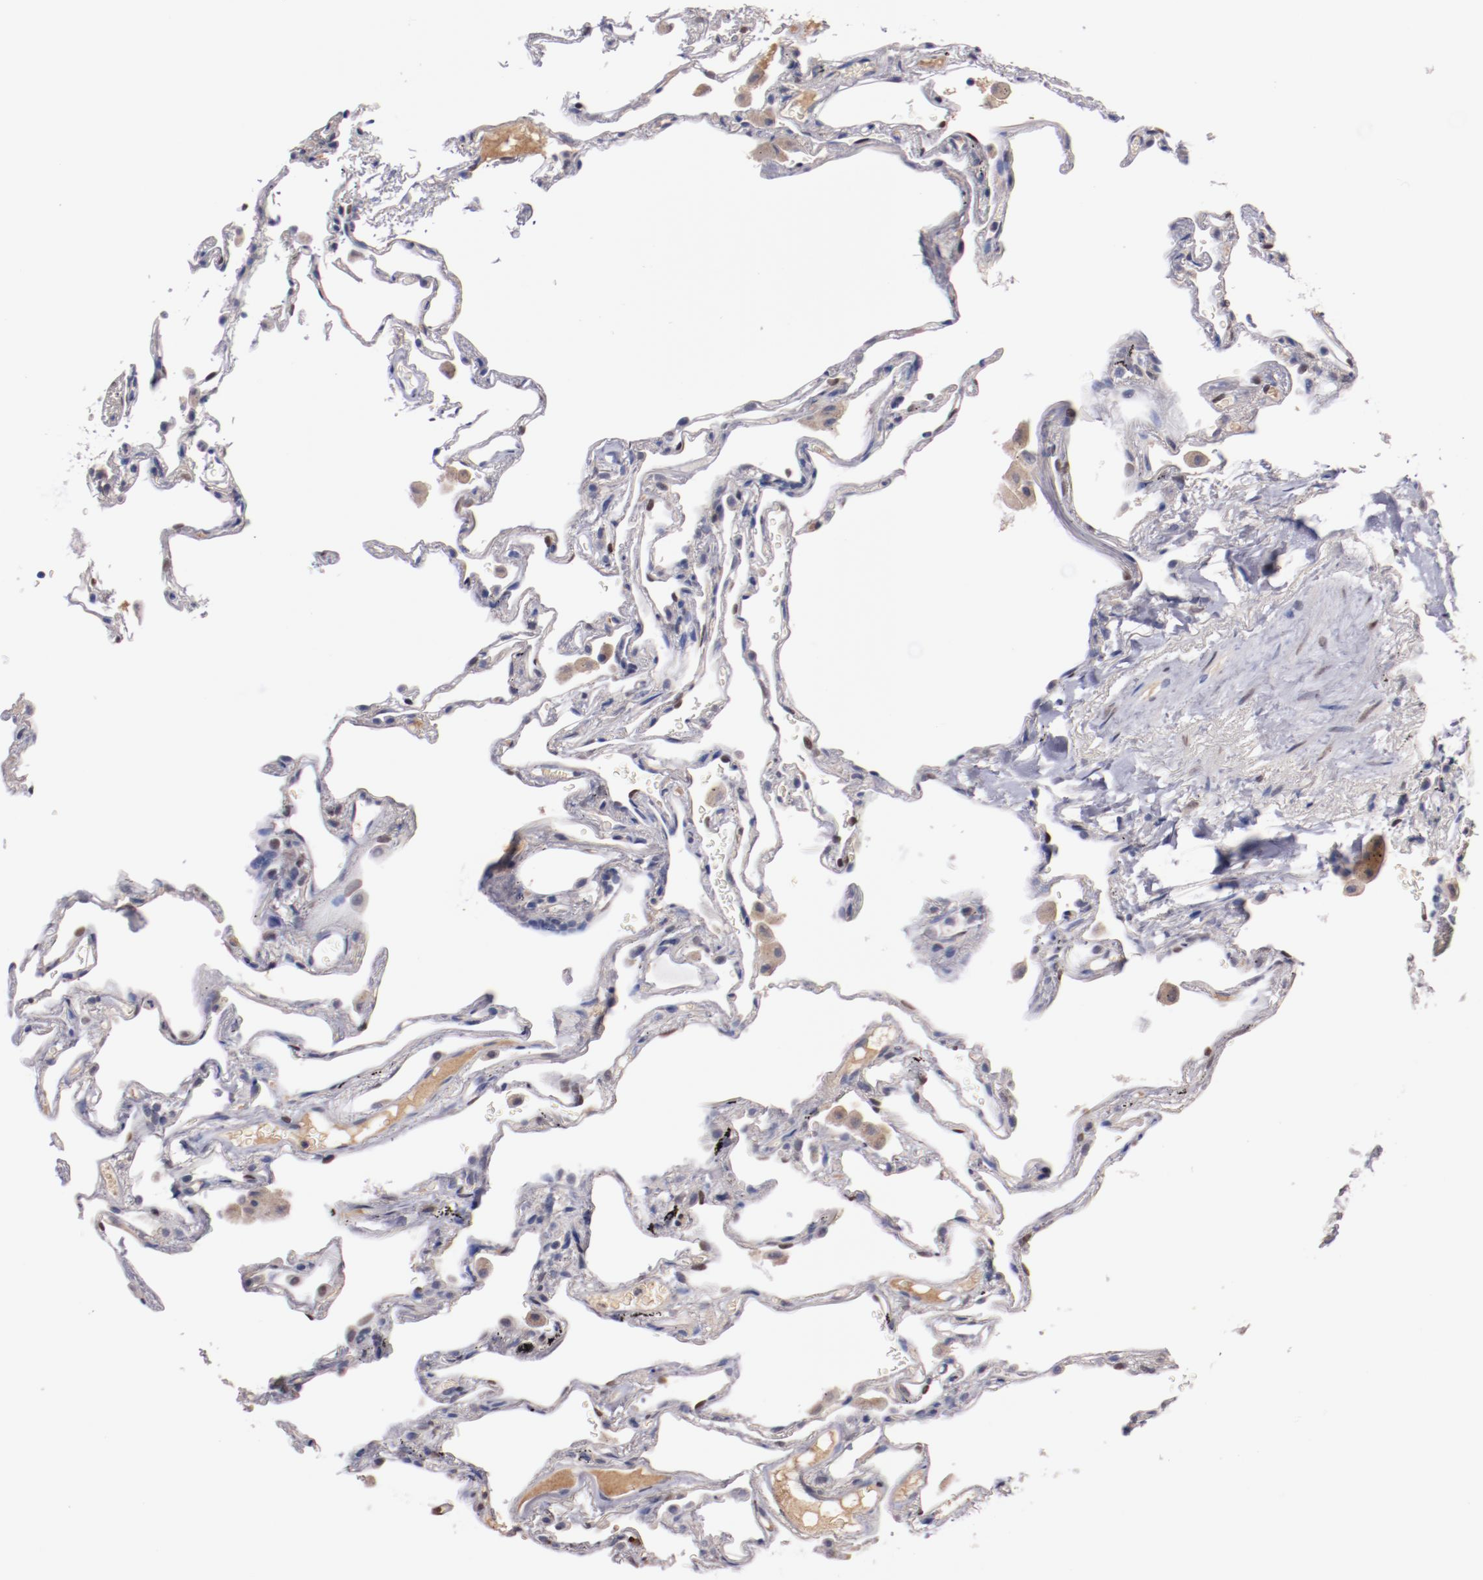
{"staining": {"intensity": "negative", "quantity": "none", "location": "none"}, "tissue": "lung", "cell_type": "Alveolar cells", "image_type": "normal", "snomed": [{"axis": "morphology", "description": "Normal tissue, NOS"}, {"axis": "morphology", "description": "Inflammation, NOS"}, {"axis": "topography", "description": "Lung"}], "caption": "Immunohistochemical staining of normal human lung demonstrates no significant staining in alveolar cells.", "gene": "FAM81A", "patient": {"sex": "male", "age": 69}}